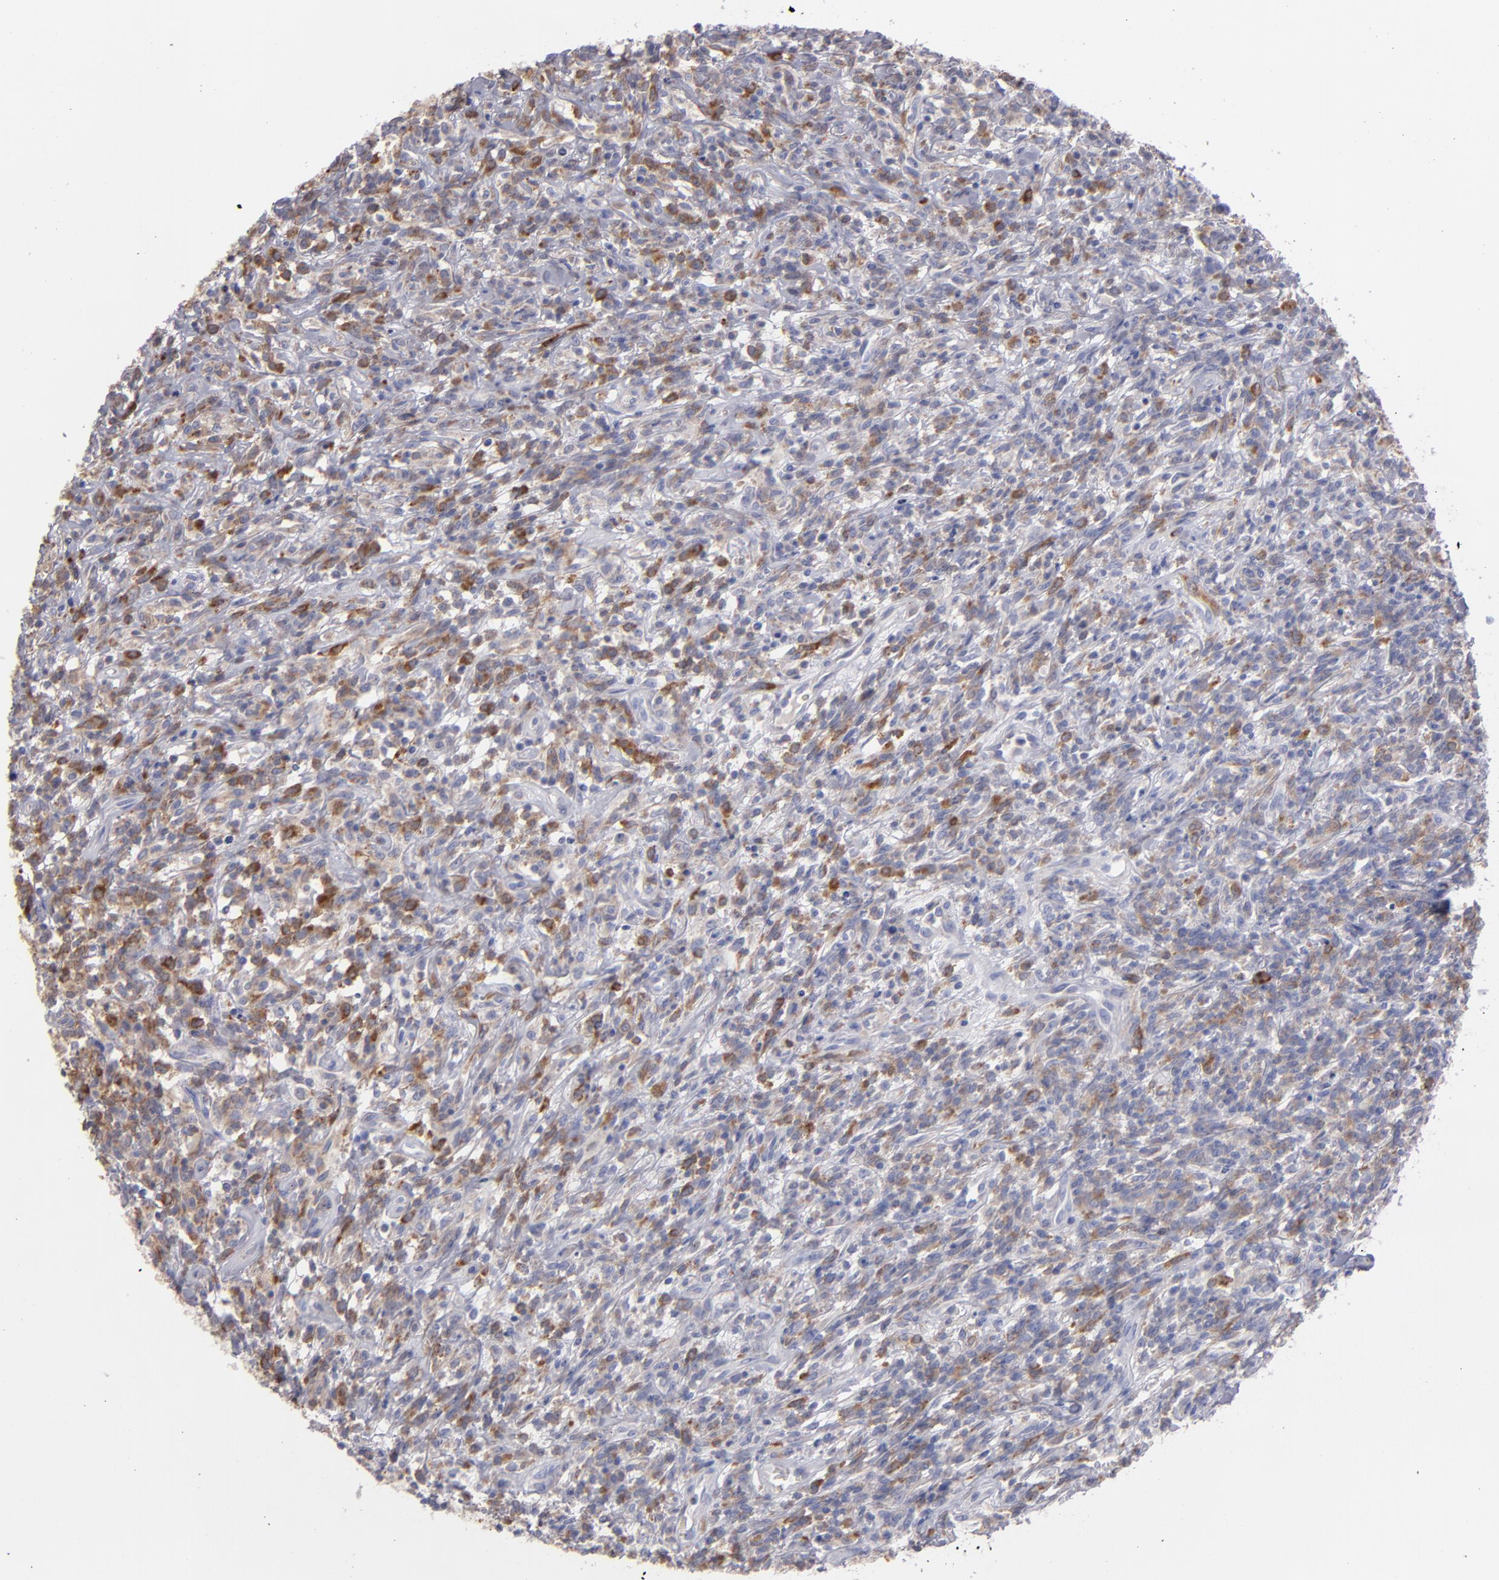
{"staining": {"intensity": "moderate", "quantity": "25%-75%", "location": "cytoplasmic/membranous"}, "tissue": "lymphoma", "cell_type": "Tumor cells", "image_type": "cancer", "snomed": [{"axis": "morphology", "description": "Malignant lymphoma, non-Hodgkin's type, High grade"}, {"axis": "topography", "description": "Lymph node"}], "caption": "Brown immunohistochemical staining in human lymphoma demonstrates moderate cytoplasmic/membranous positivity in approximately 25%-75% of tumor cells.", "gene": "TRAF1", "patient": {"sex": "female", "age": 73}}